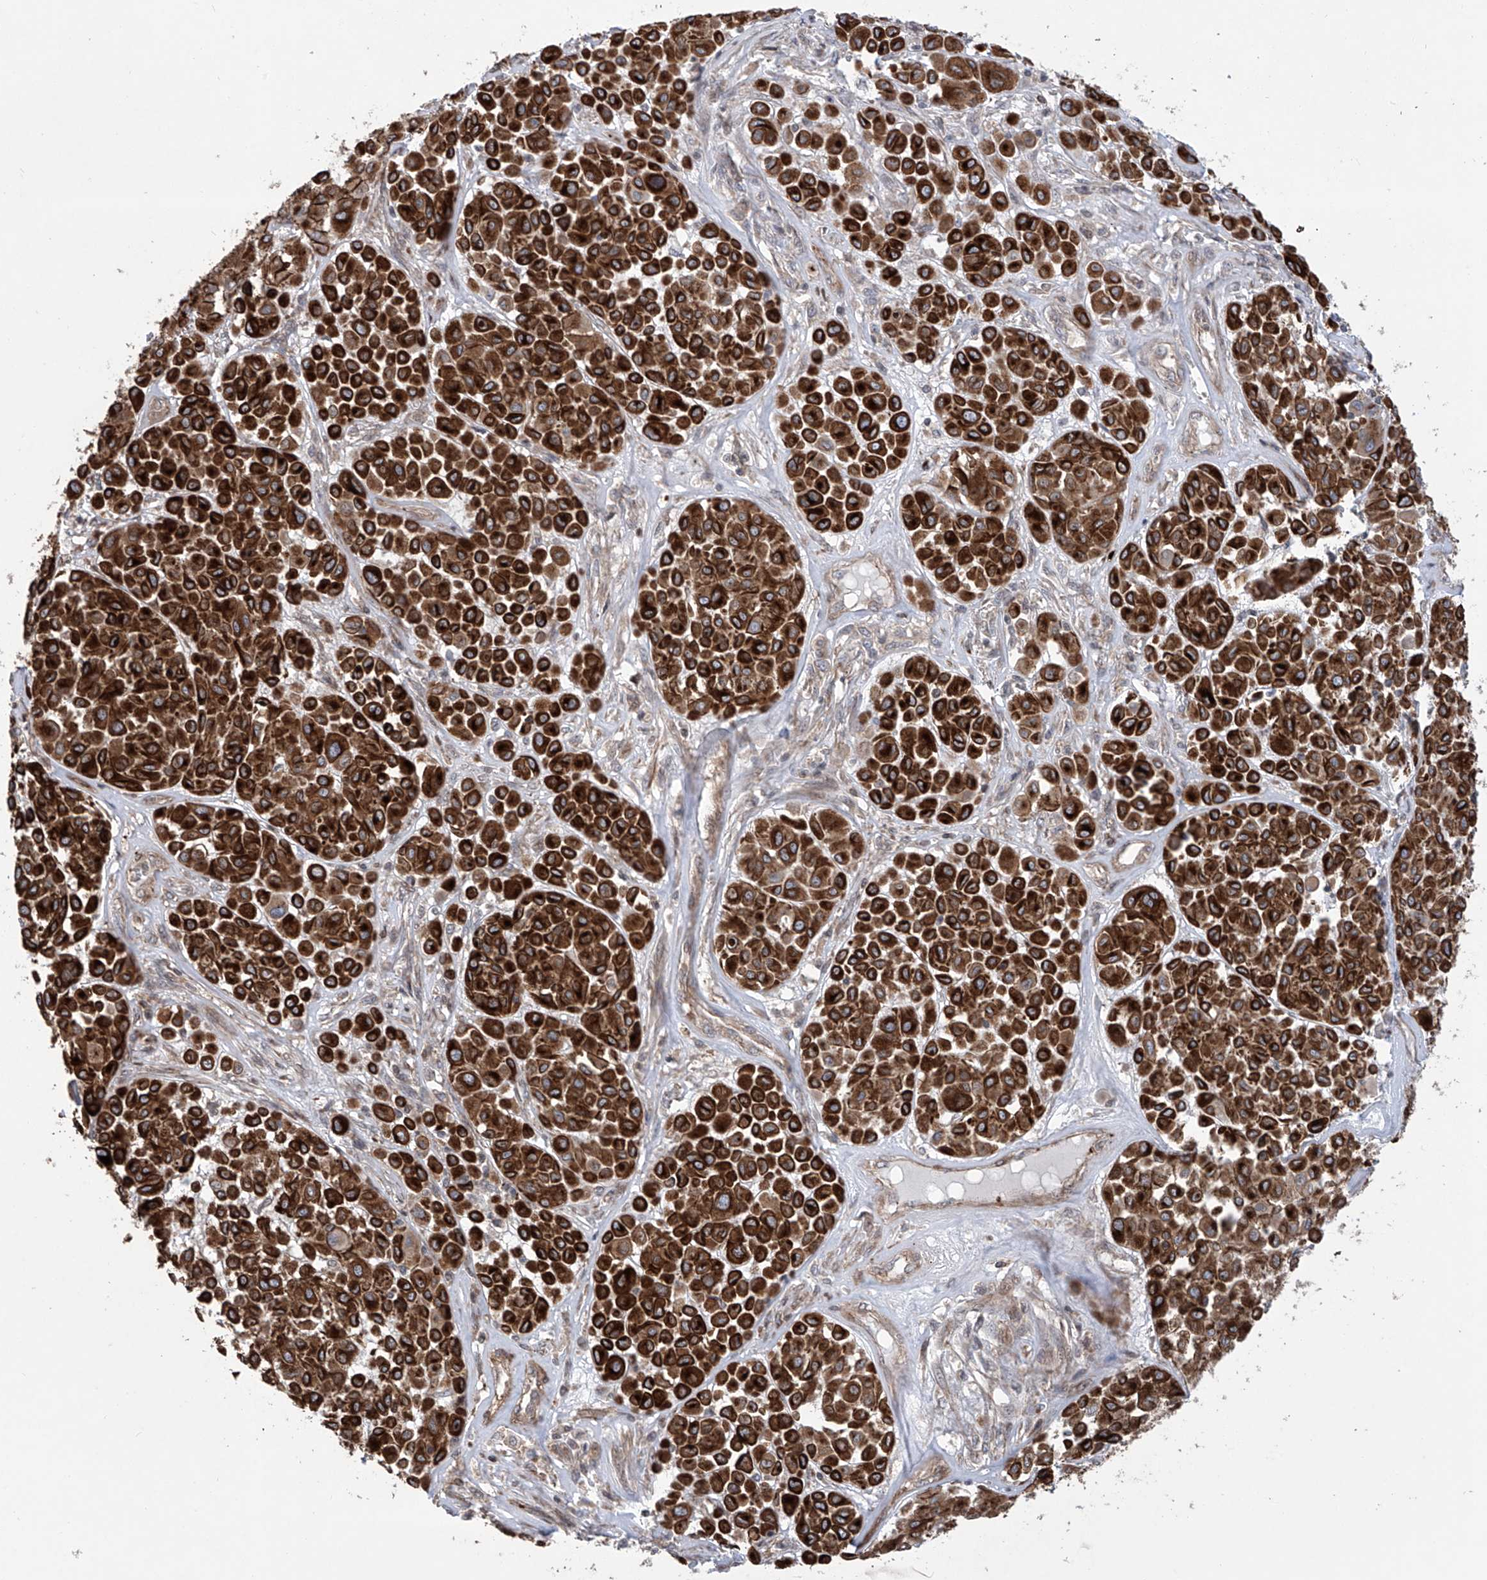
{"staining": {"intensity": "strong", "quantity": ">75%", "location": "cytoplasmic/membranous"}, "tissue": "melanoma", "cell_type": "Tumor cells", "image_type": "cancer", "snomed": [{"axis": "morphology", "description": "Malignant melanoma, Metastatic site"}, {"axis": "topography", "description": "Soft tissue"}], "caption": "The immunohistochemical stain labels strong cytoplasmic/membranous expression in tumor cells of malignant melanoma (metastatic site) tissue.", "gene": "APAF1", "patient": {"sex": "male", "age": 41}}